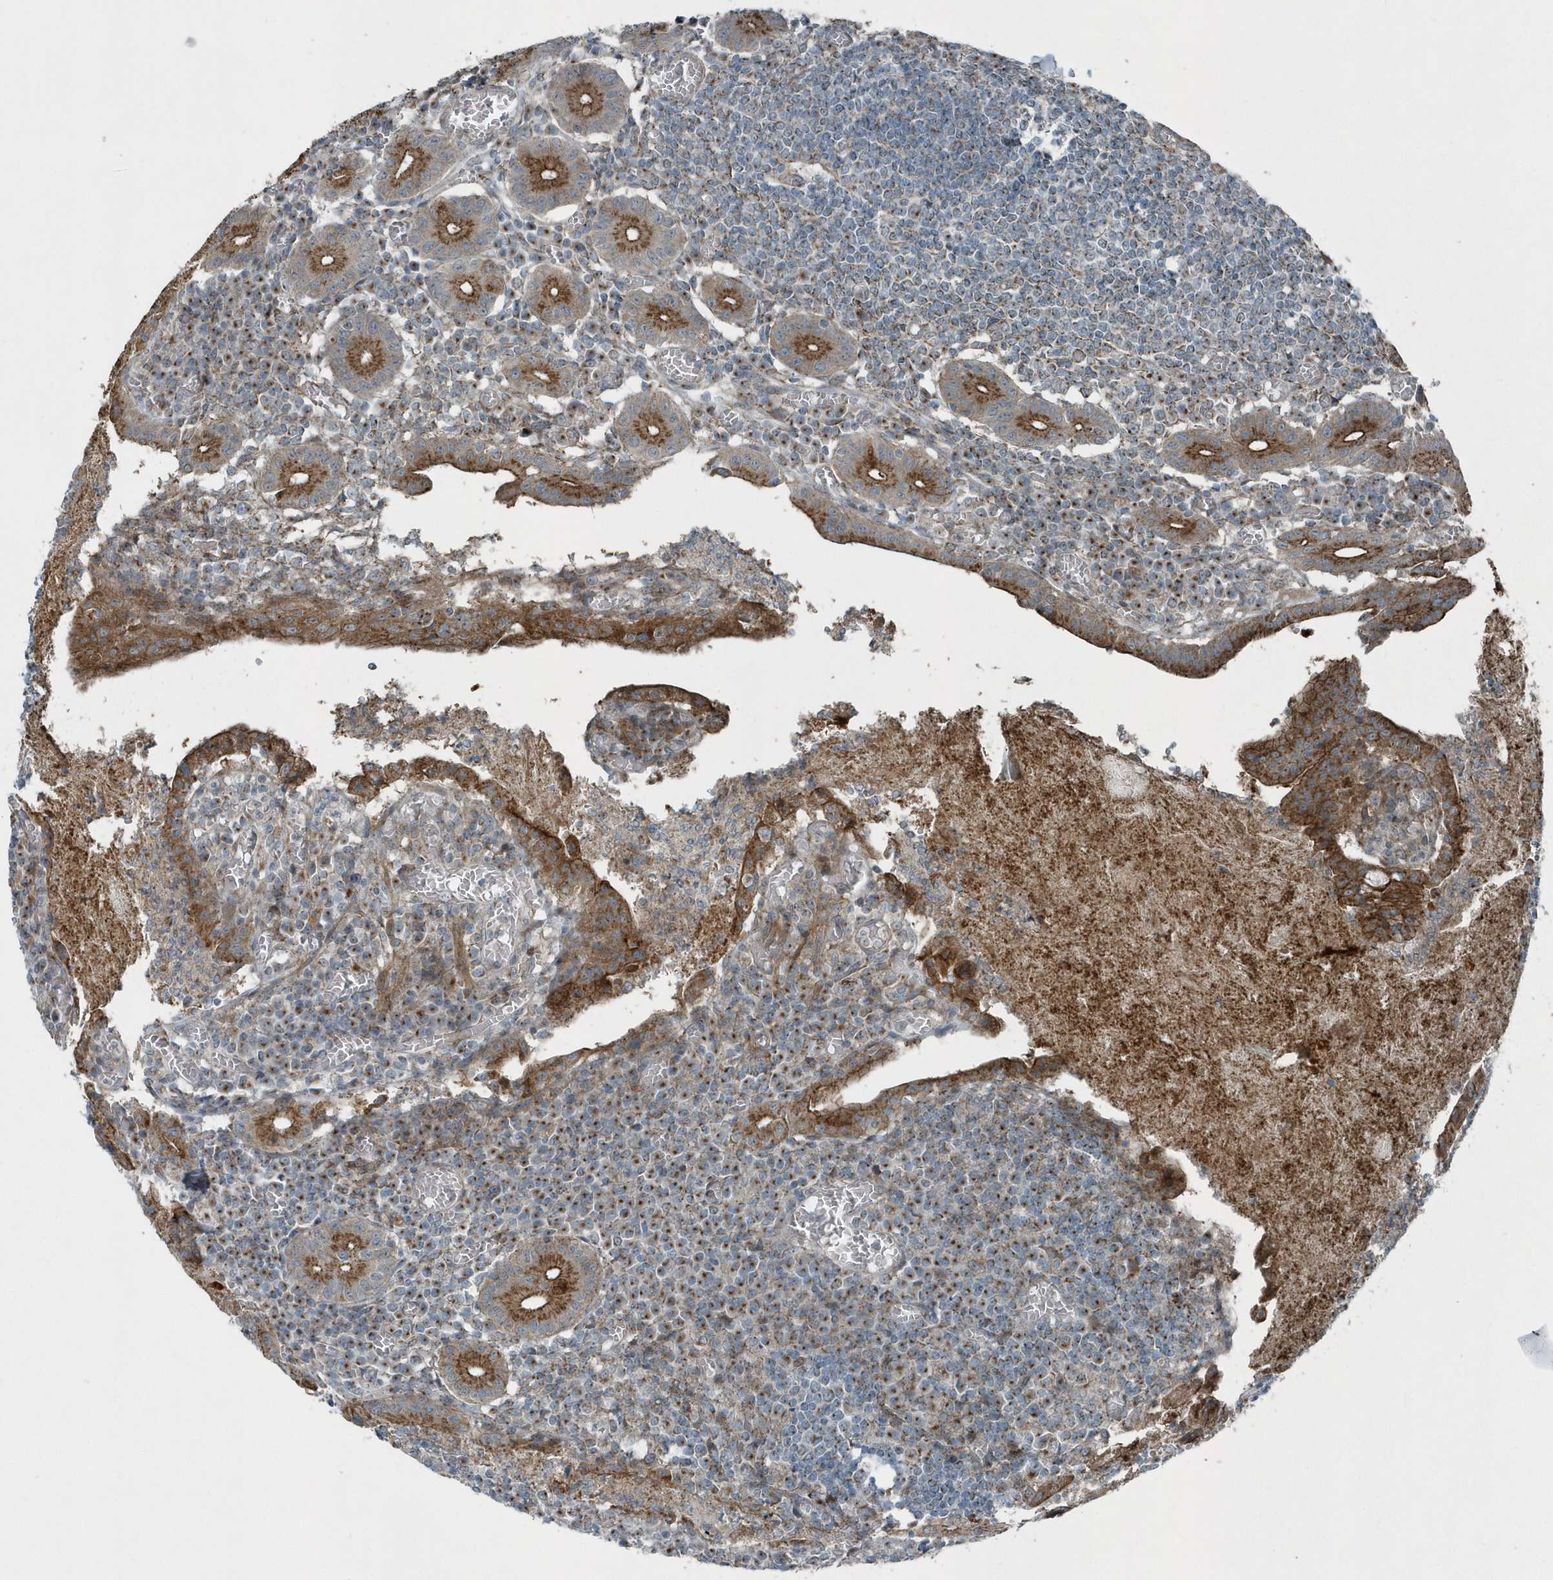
{"staining": {"intensity": "strong", "quantity": ">75%", "location": "cytoplasmic/membranous"}, "tissue": "small intestine", "cell_type": "Glandular cells", "image_type": "normal", "snomed": [{"axis": "morphology", "description": "Normal tissue, NOS"}, {"axis": "morphology", "description": "Cystadenocarcinoma, serous, Metastatic site"}, {"axis": "topography", "description": "Small intestine"}], "caption": "Protein expression analysis of unremarkable human small intestine reveals strong cytoplasmic/membranous positivity in approximately >75% of glandular cells. The staining was performed using DAB to visualize the protein expression in brown, while the nuclei were stained in blue with hematoxylin (Magnification: 20x).", "gene": "GCC2", "patient": {"sex": "female", "age": 61}}